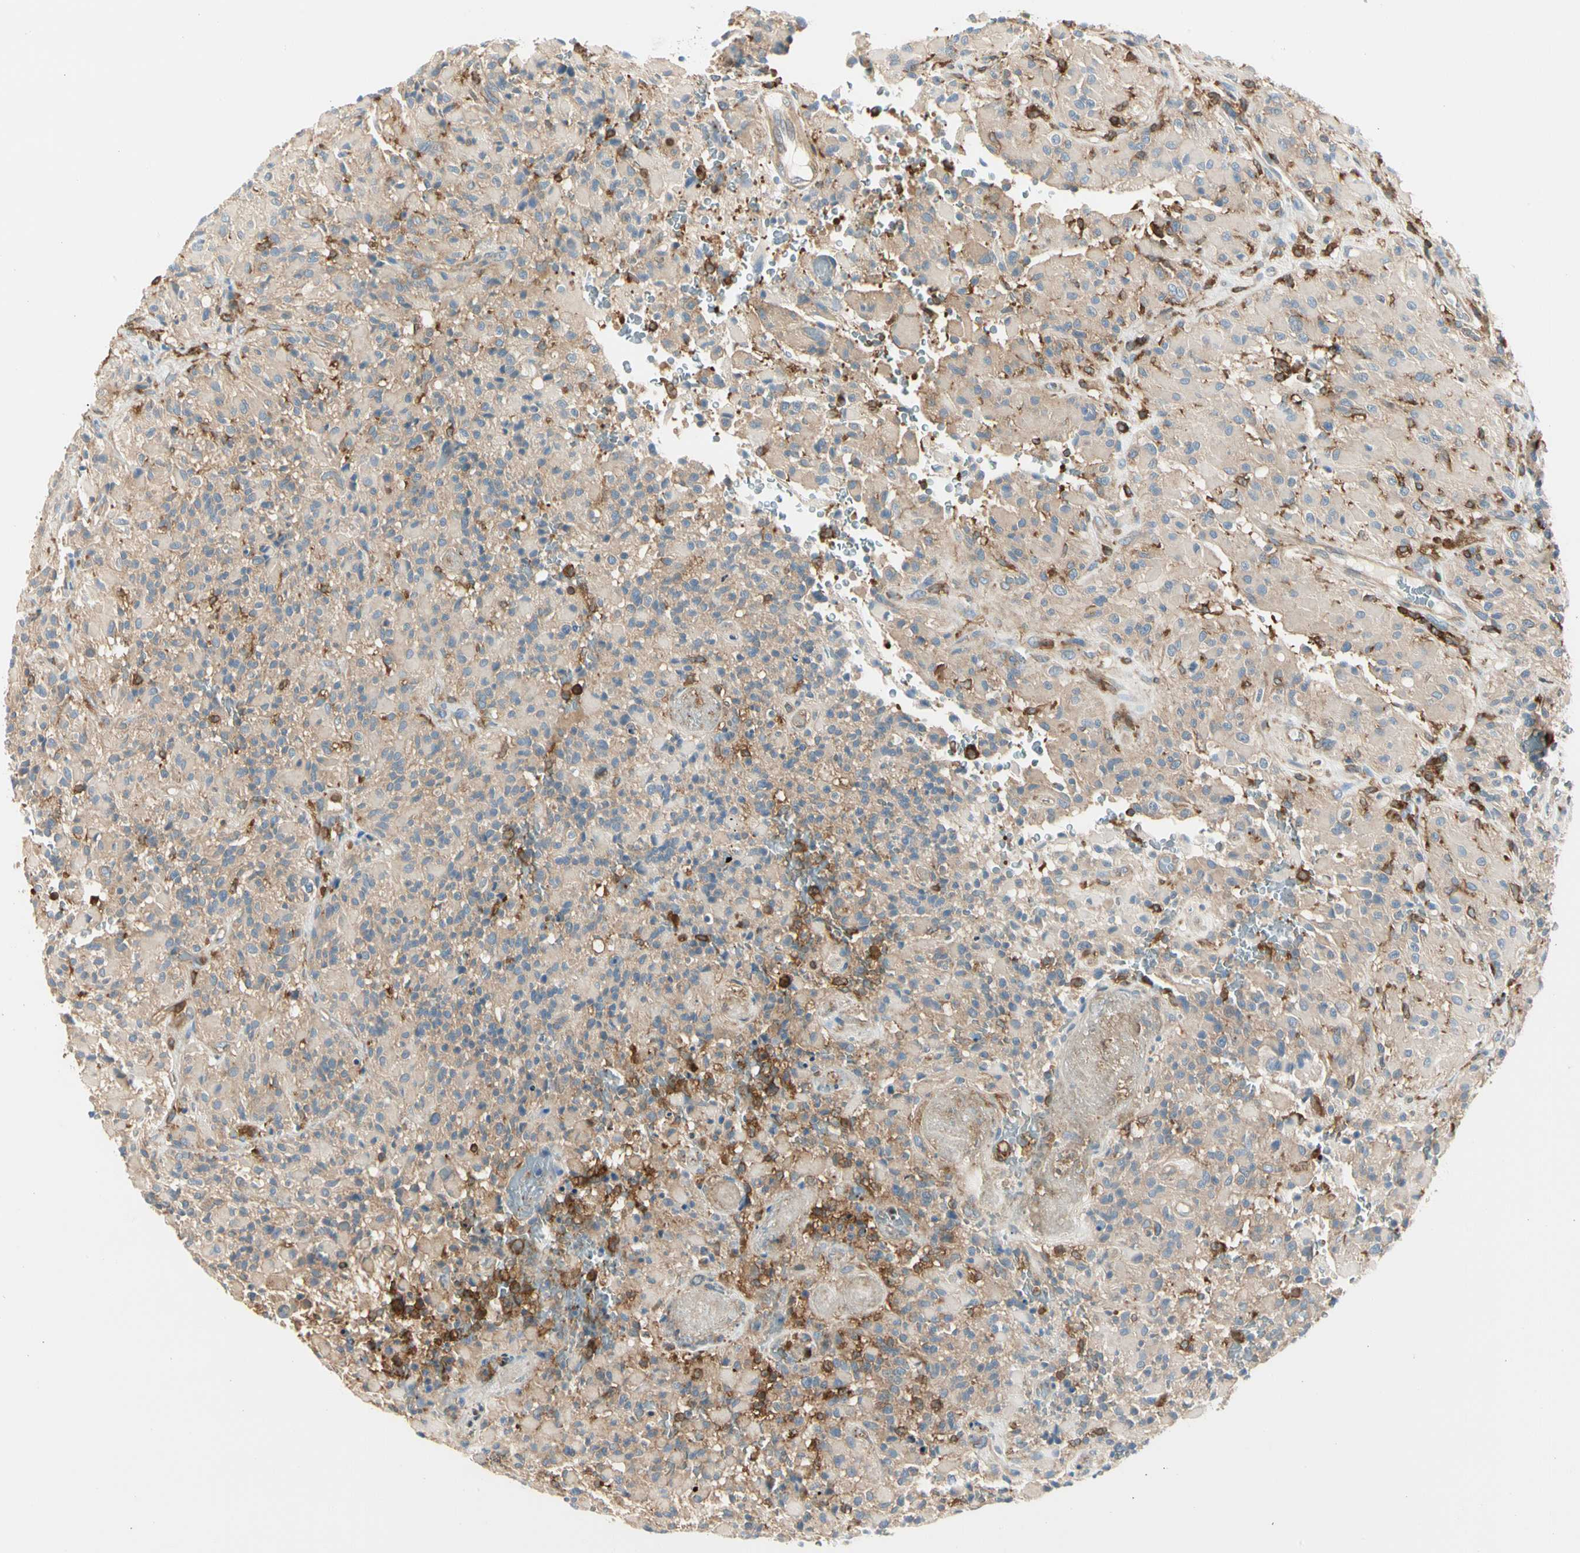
{"staining": {"intensity": "moderate", "quantity": "<25%", "location": "cytoplasmic/membranous"}, "tissue": "glioma", "cell_type": "Tumor cells", "image_type": "cancer", "snomed": [{"axis": "morphology", "description": "Glioma, malignant, High grade"}, {"axis": "topography", "description": "Brain"}], "caption": "IHC (DAB) staining of malignant glioma (high-grade) demonstrates moderate cytoplasmic/membranous protein staining in about <25% of tumor cells.", "gene": "CAPZA2", "patient": {"sex": "male", "age": 71}}